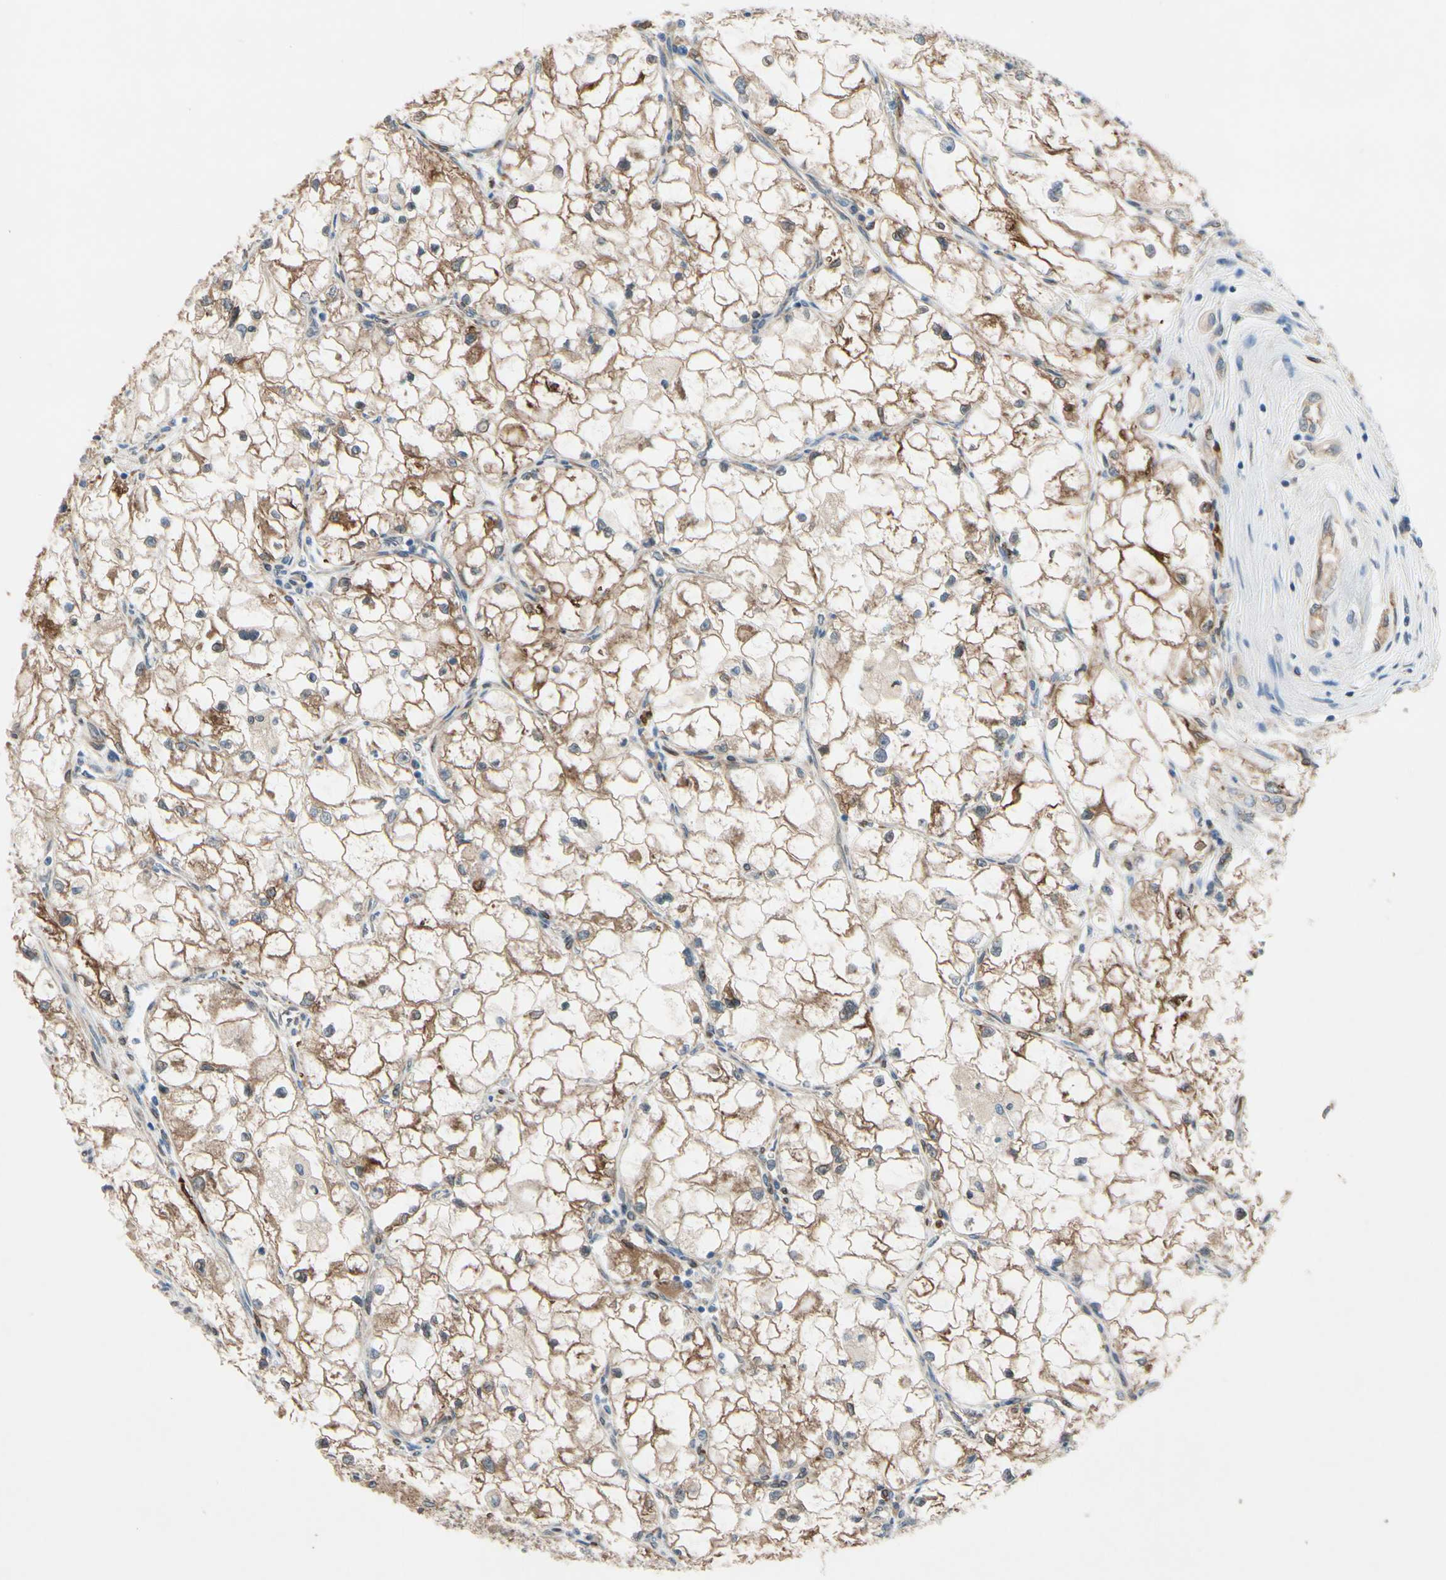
{"staining": {"intensity": "weak", "quantity": "25%-75%", "location": "cytoplasmic/membranous"}, "tissue": "renal cancer", "cell_type": "Tumor cells", "image_type": "cancer", "snomed": [{"axis": "morphology", "description": "Adenocarcinoma, NOS"}, {"axis": "topography", "description": "Kidney"}], "caption": "A micrograph of adenocarcinoma (renal) stained for a protein exhibits weak cytoplasmic/membranous brown staining in tumor cells. The staining was performed using DAB (3,3'-diaminobenzidine) to visualize the protein expression in brown, while the nuclei were stained in blue with hematoxylin (Magnification: 20x).", "gene": "PRXL2A", "patient": {"sex": "female", "age": 70}}